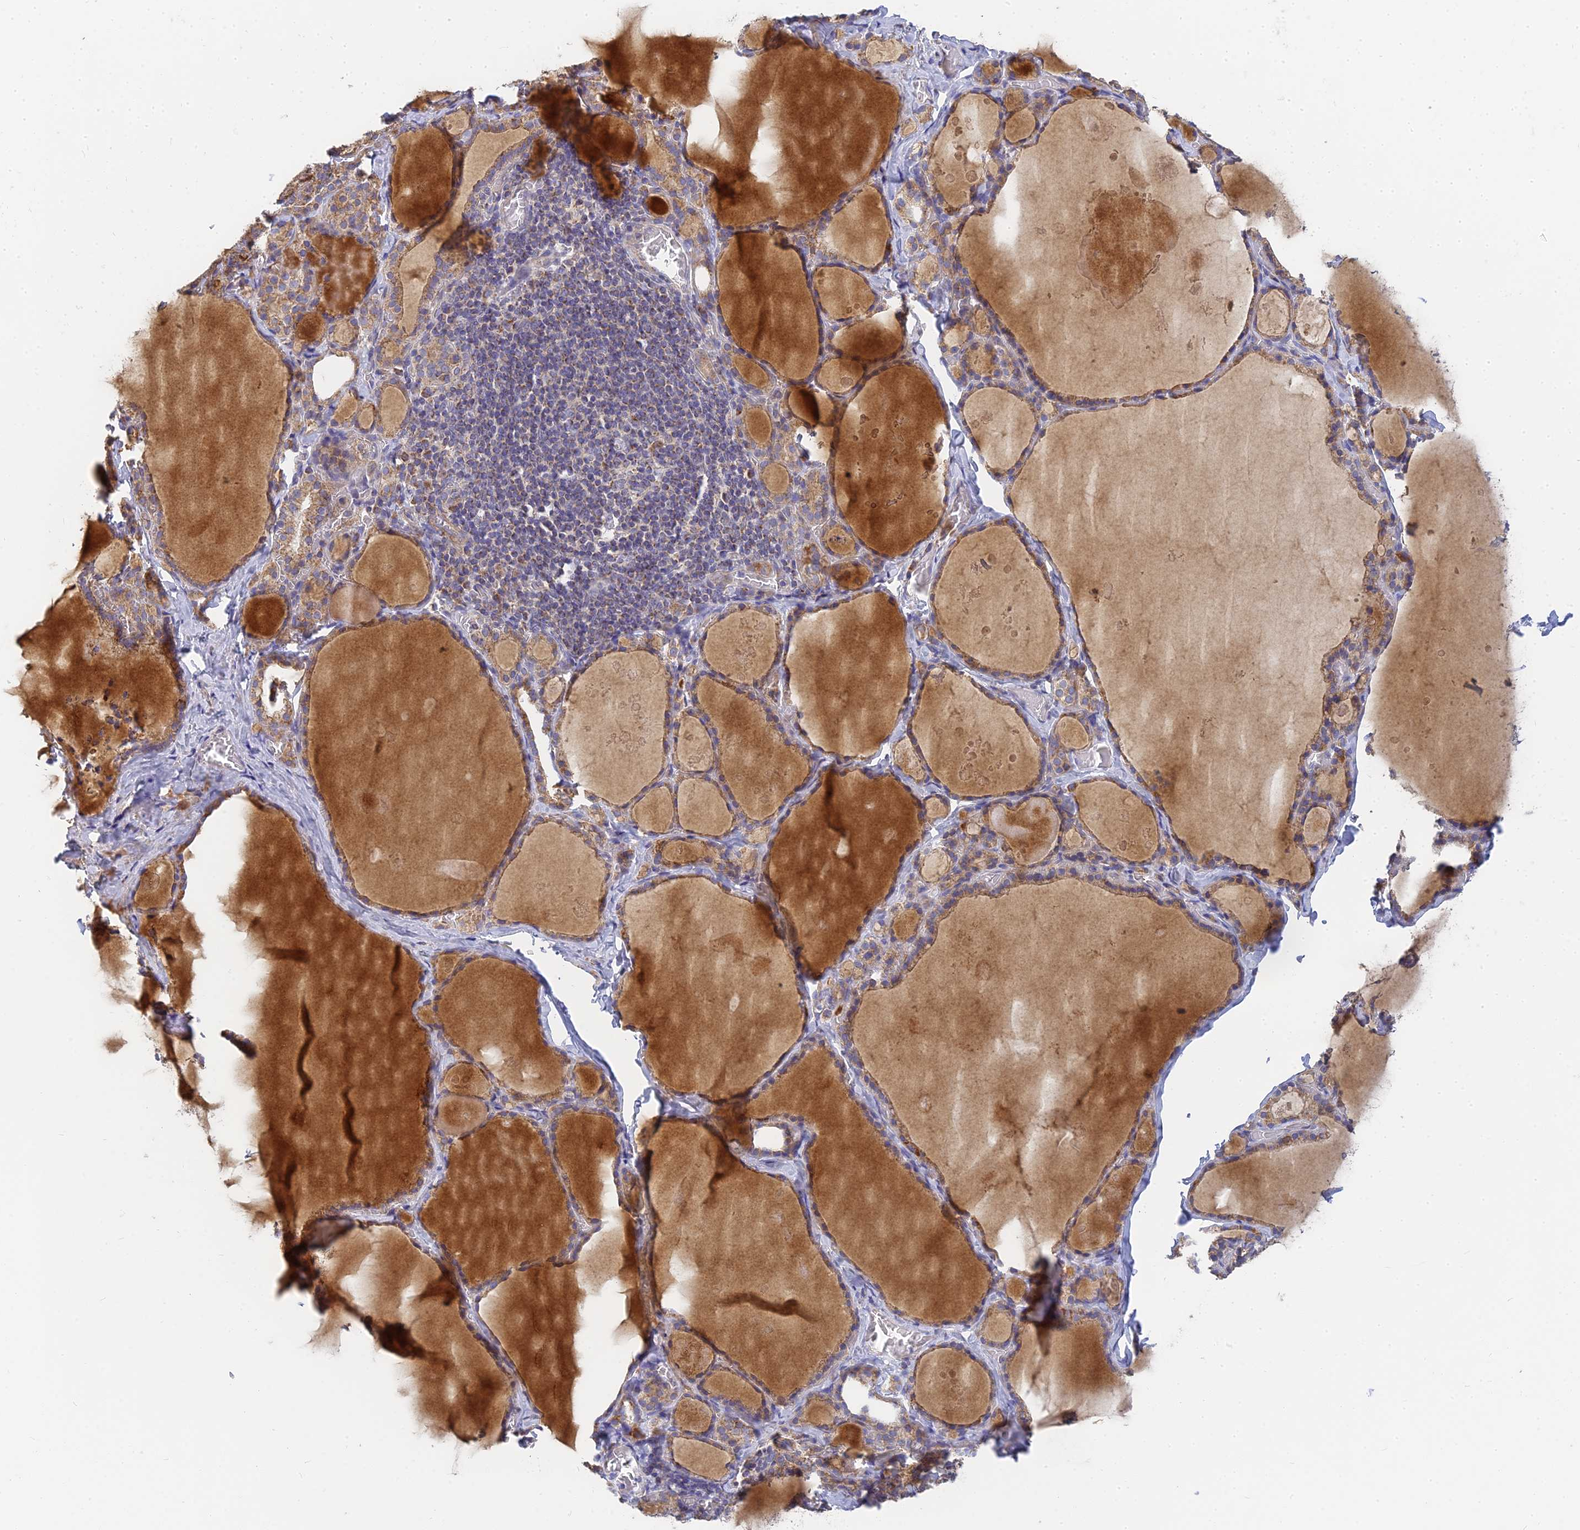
{"staining": {"intensity": "moderate", "quantity": ">75%", "location": "cytoplasmic/membranous"}, "tissue": "thyroid gland", "cell_type": "Glandular cells", "image_type": "normal", "snomed": [{"axis": "morphology", "description": "Normal tissue, NOS"}, {"axis": "topography", "description": "Thyroid gland"}], "caption": "High-power microscopy captured an immunohistochemistry (IHC) micrograph of unremarkable thyroid gland, revealing moderate cytoplasmic/membranous staining in approximately >75% of glandular cells.", "gene": "MRPL15", "patient": {"sex": "male", "age": 56}}